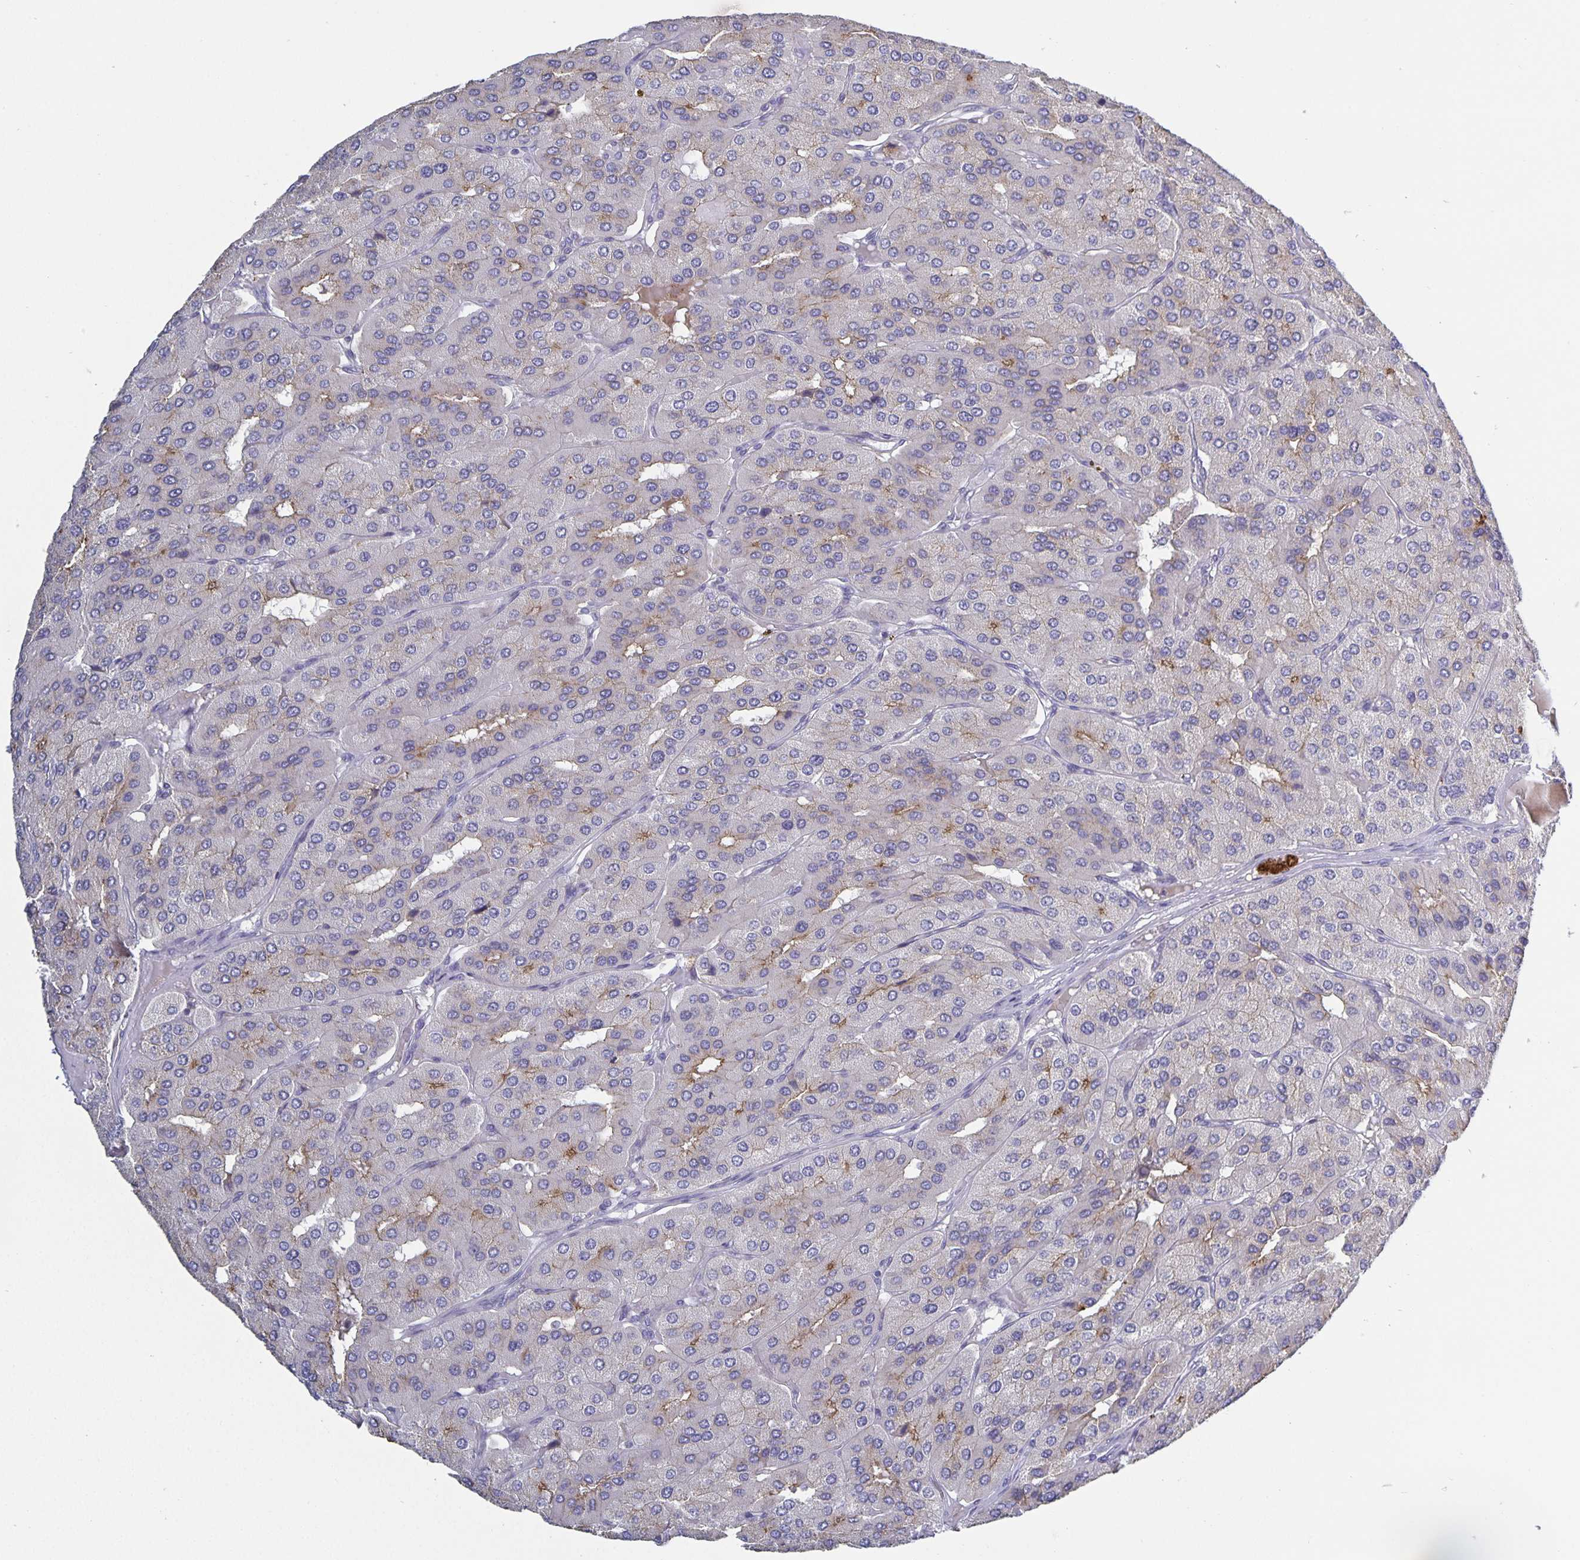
{"staining": {"intensity": "weak", "quantity": "<25%", "location": "cytoplasmic/membranous"}, "tissue": "parathyroid gland", "cell_type": "Glandular cells", "image_type": "normal", "snomed": [{"axis": "morphology", "description": "Normal tissue, NOS"}, {"axis": "morphology", "description": "Adenoma, NOS"}, {"axis": "topography", "description": "Parathyroid gland"}], "caption": "IHC micrograph of normal parathyroid gland: human parathyroid gland stained with DAB (3,3'-diaminobenzidine) exhibits no significant protein positivity in glandular cells.", "gene": "GDF15", "patient": {"sex": "female", "age": 86}}